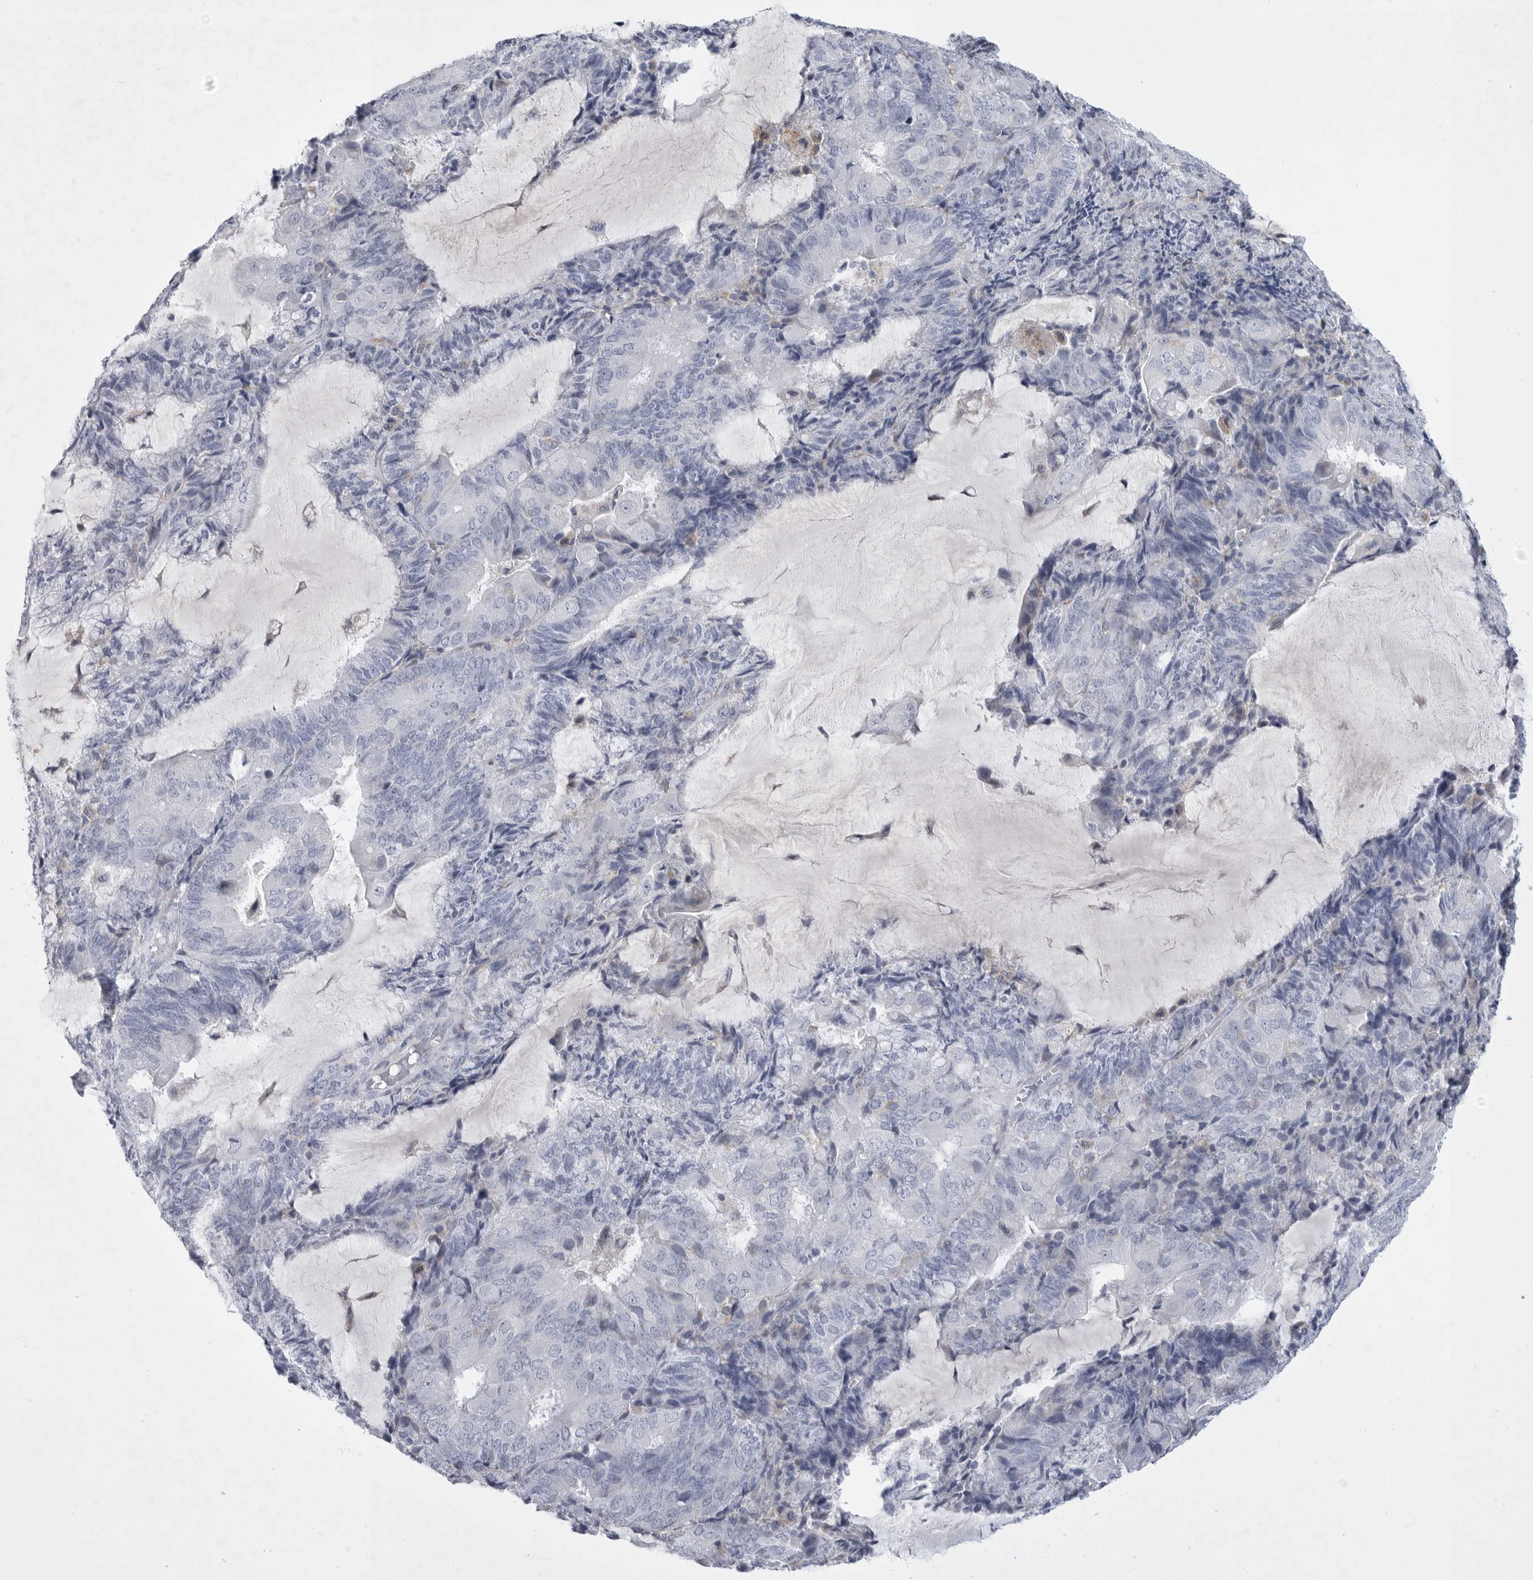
{"staining": {"intensity": "negative", "quantity": "none", "location": "none"}, "tissue": "endometrial cancer", "cell_type": "Tumor cells", "image_type": "cancer", "snomed": [{"axis": "morphology", "description": "Adenocarcinoma, NOS"}, {"axis": "topography", "description": "Endometrium"}], "caption": "Immunohistochemistry (IHC) of adenocarcinoma (endometrial) displays no positivity in tumor cells. The staining is performed using DAB brown chromogen with nuclei counter-stained in using hematoxylin.", "gene": "SIGLEC10", "patient": {"sex": "female", "age": 81}}